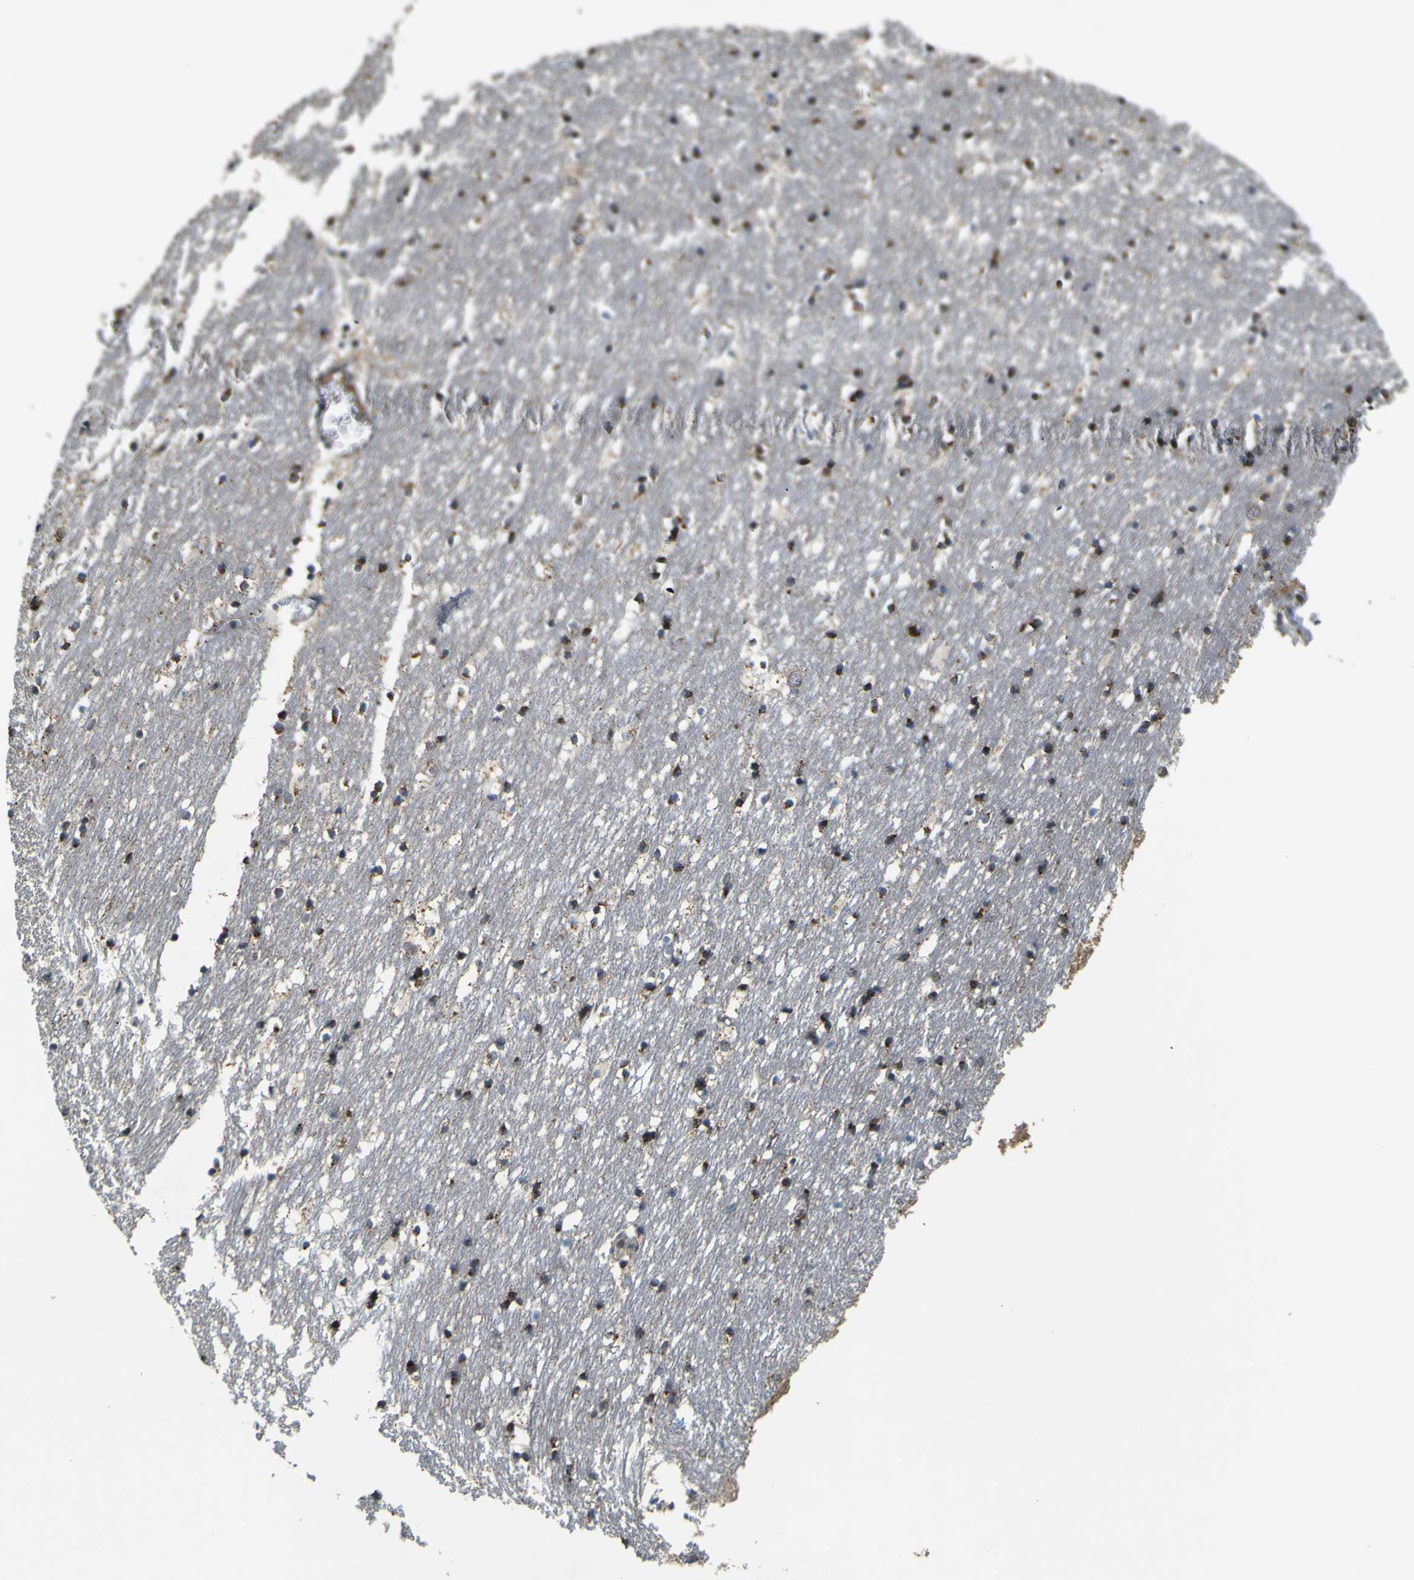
{"staining": {"intensity": "moderate", "quantity": ">75%", "location": "cytoplasmic/membranous"}, "tissue": "caudate", "cell_type": "Glial cells", "image_type": "normal", "snomed": [{"axis": "morphology", "description": "Normal tissue, NOS"}, {"axis": "topography", "description": "Lateral ventricle wall"}], "caption": "About >75% of glial cells in normal human caudate reveal moderate cytoplasmic/membranous protein positivity as visualized by brown immunohistochemical staining.", "gene": "ACBD5", "patient": {"sex": "male", "age": 45}}